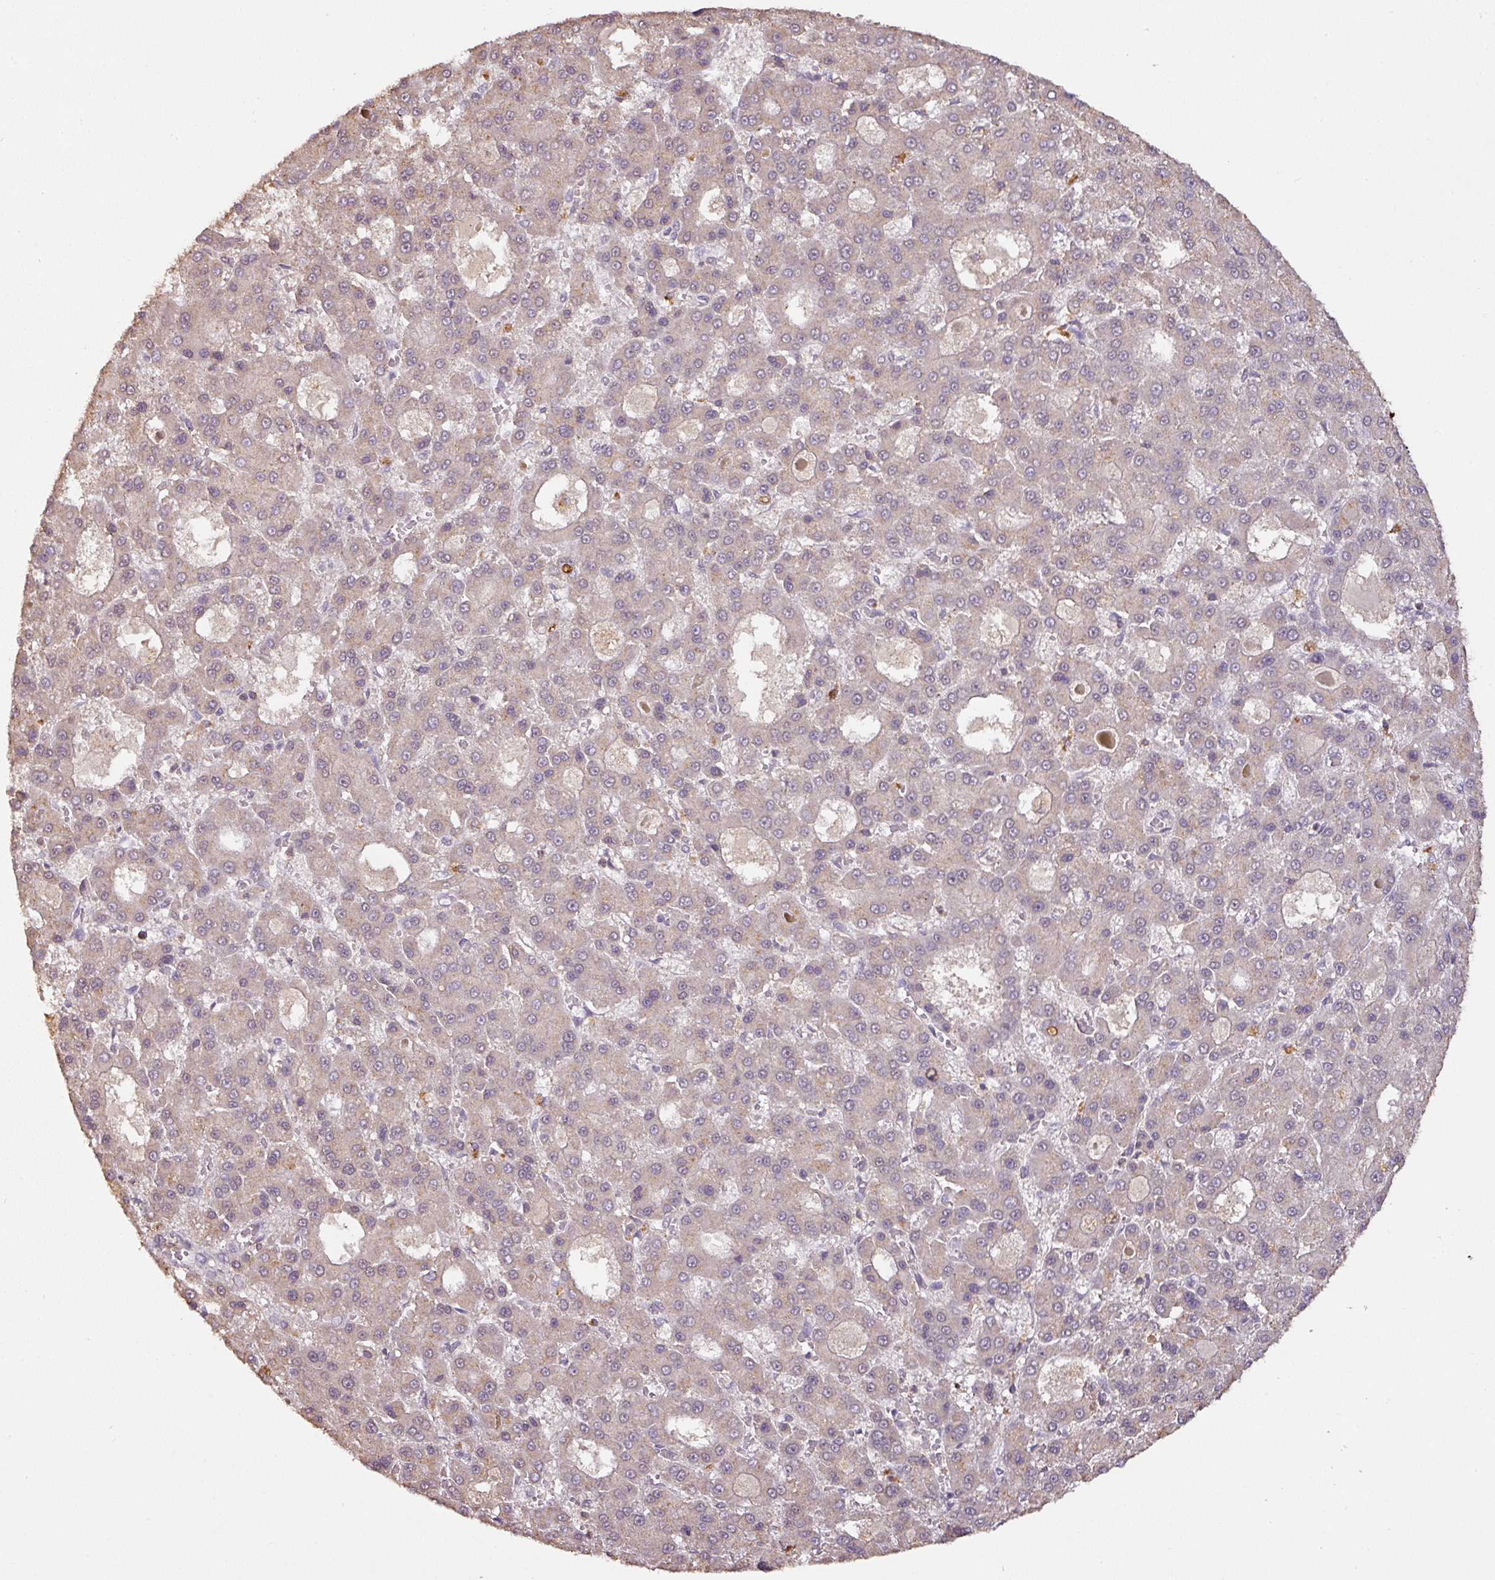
{"staining": {"intensity": "weak", "quantity": "25%-75%", "location": "cytoplasmic/membranous"}, "tissue": "liver cancer", "cell_type": "Tumor cells", "image_type": "cancer", "snomed": [{"axis": "morphology", "description": "Carcinoma, Hepatocellular, NOS"}, {"axis": "topography", "description": "Liver"}], "caption": "Immunohistochemistry (IHC) micrograph of liver hepatocellular carcinoma stained for a protein (brown), which shows low levels of weak cytoplasmic/membranous positivity in approximately 25%-75% of tumor cells.", "gene": "RPL38", "patient": {"sex": "male", "age": 70}}